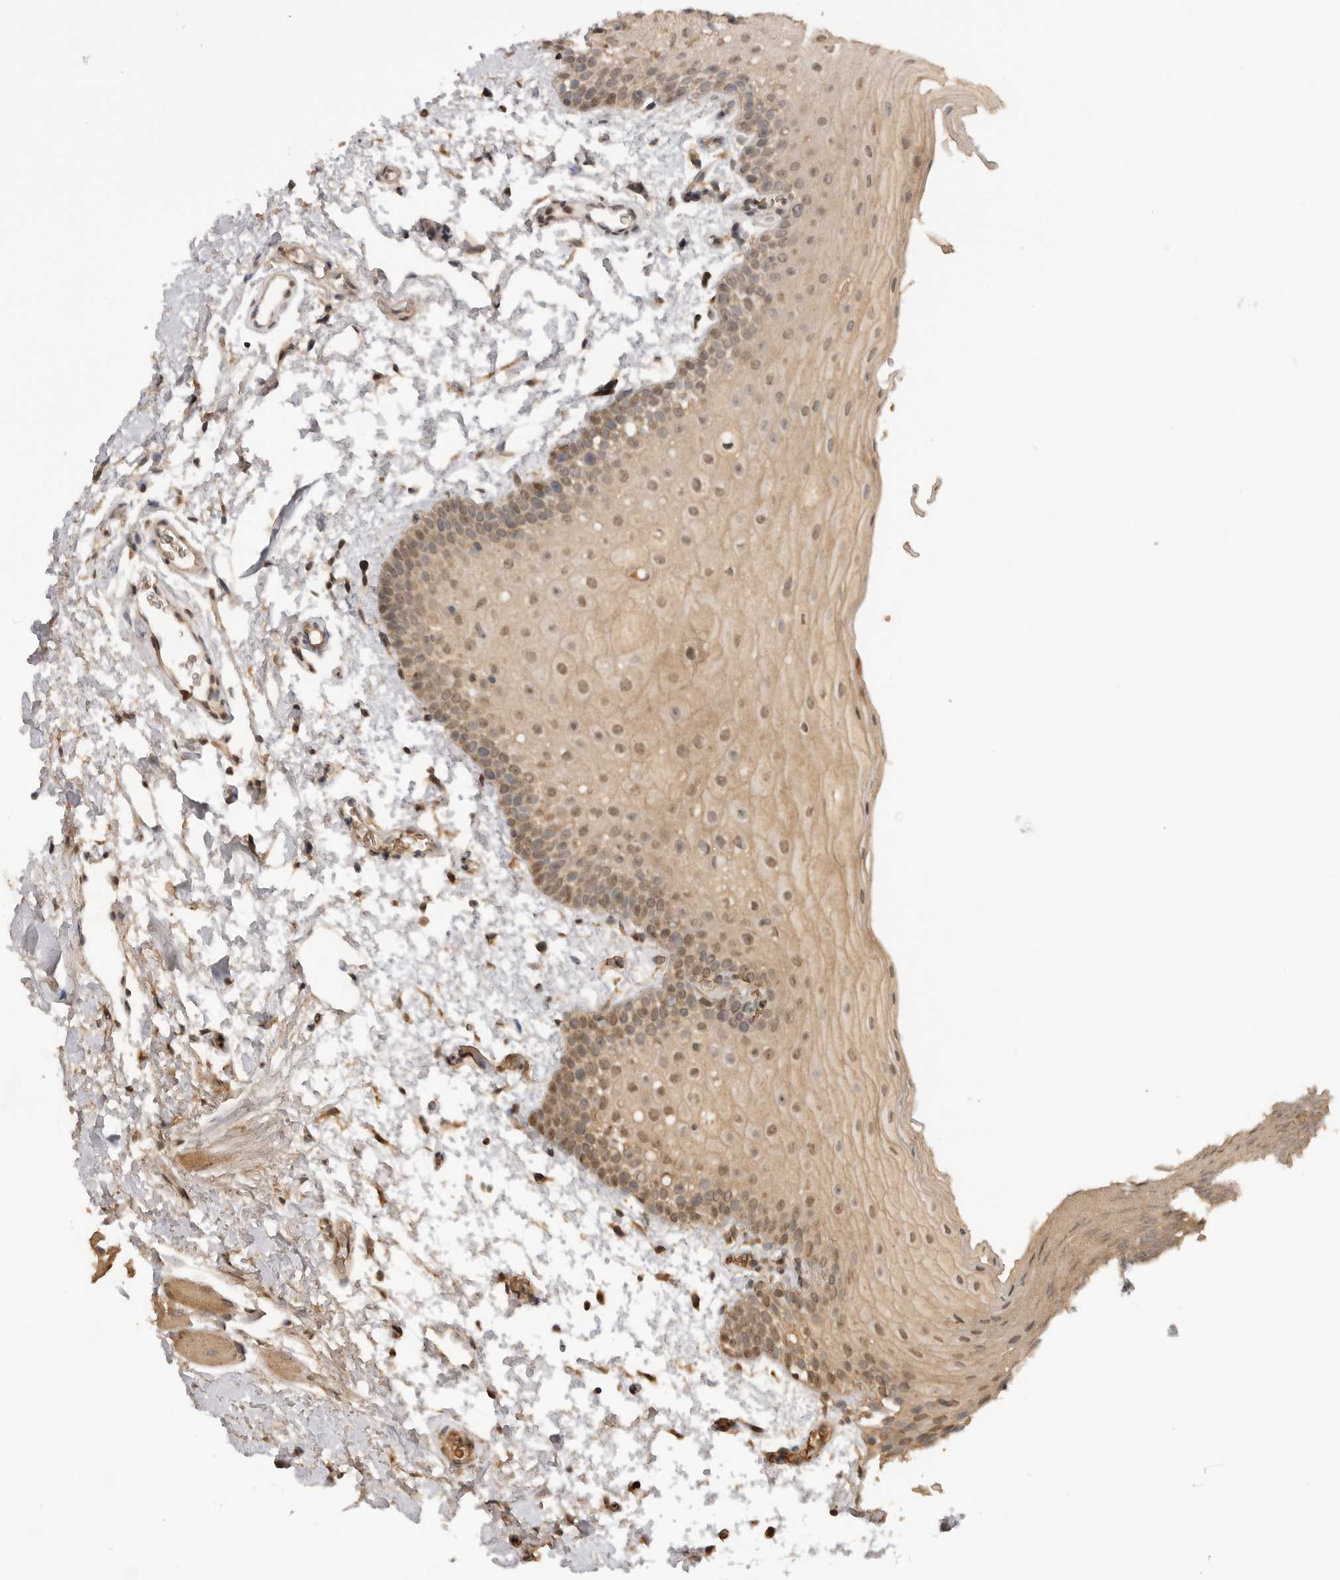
{"staining": {"intensity": "moderate", "quantity": ">75%", "location": "nuclear"}, "tissue": "oral mucosa", "cell_type": "Squamous epithelial cells", "image_type": "normal", "snomed": [{"axis": "morphology", "description": "Normal tissue, NOS"}, {"axis": "topography", "description": "Oral tissue"}], "caption": "The immunohistochemical stain shows moderate nuclear staining in squamous epithelial cells of benign oral mucosa. The staining was performed using DAB (3,3'-diaminobenzidine), with brown indicating positive protein expression. Nuclei are stained blue with hematoxylin.", "gene": "ASPSCR1", "patient": {"sex": "male", "age": 62}}